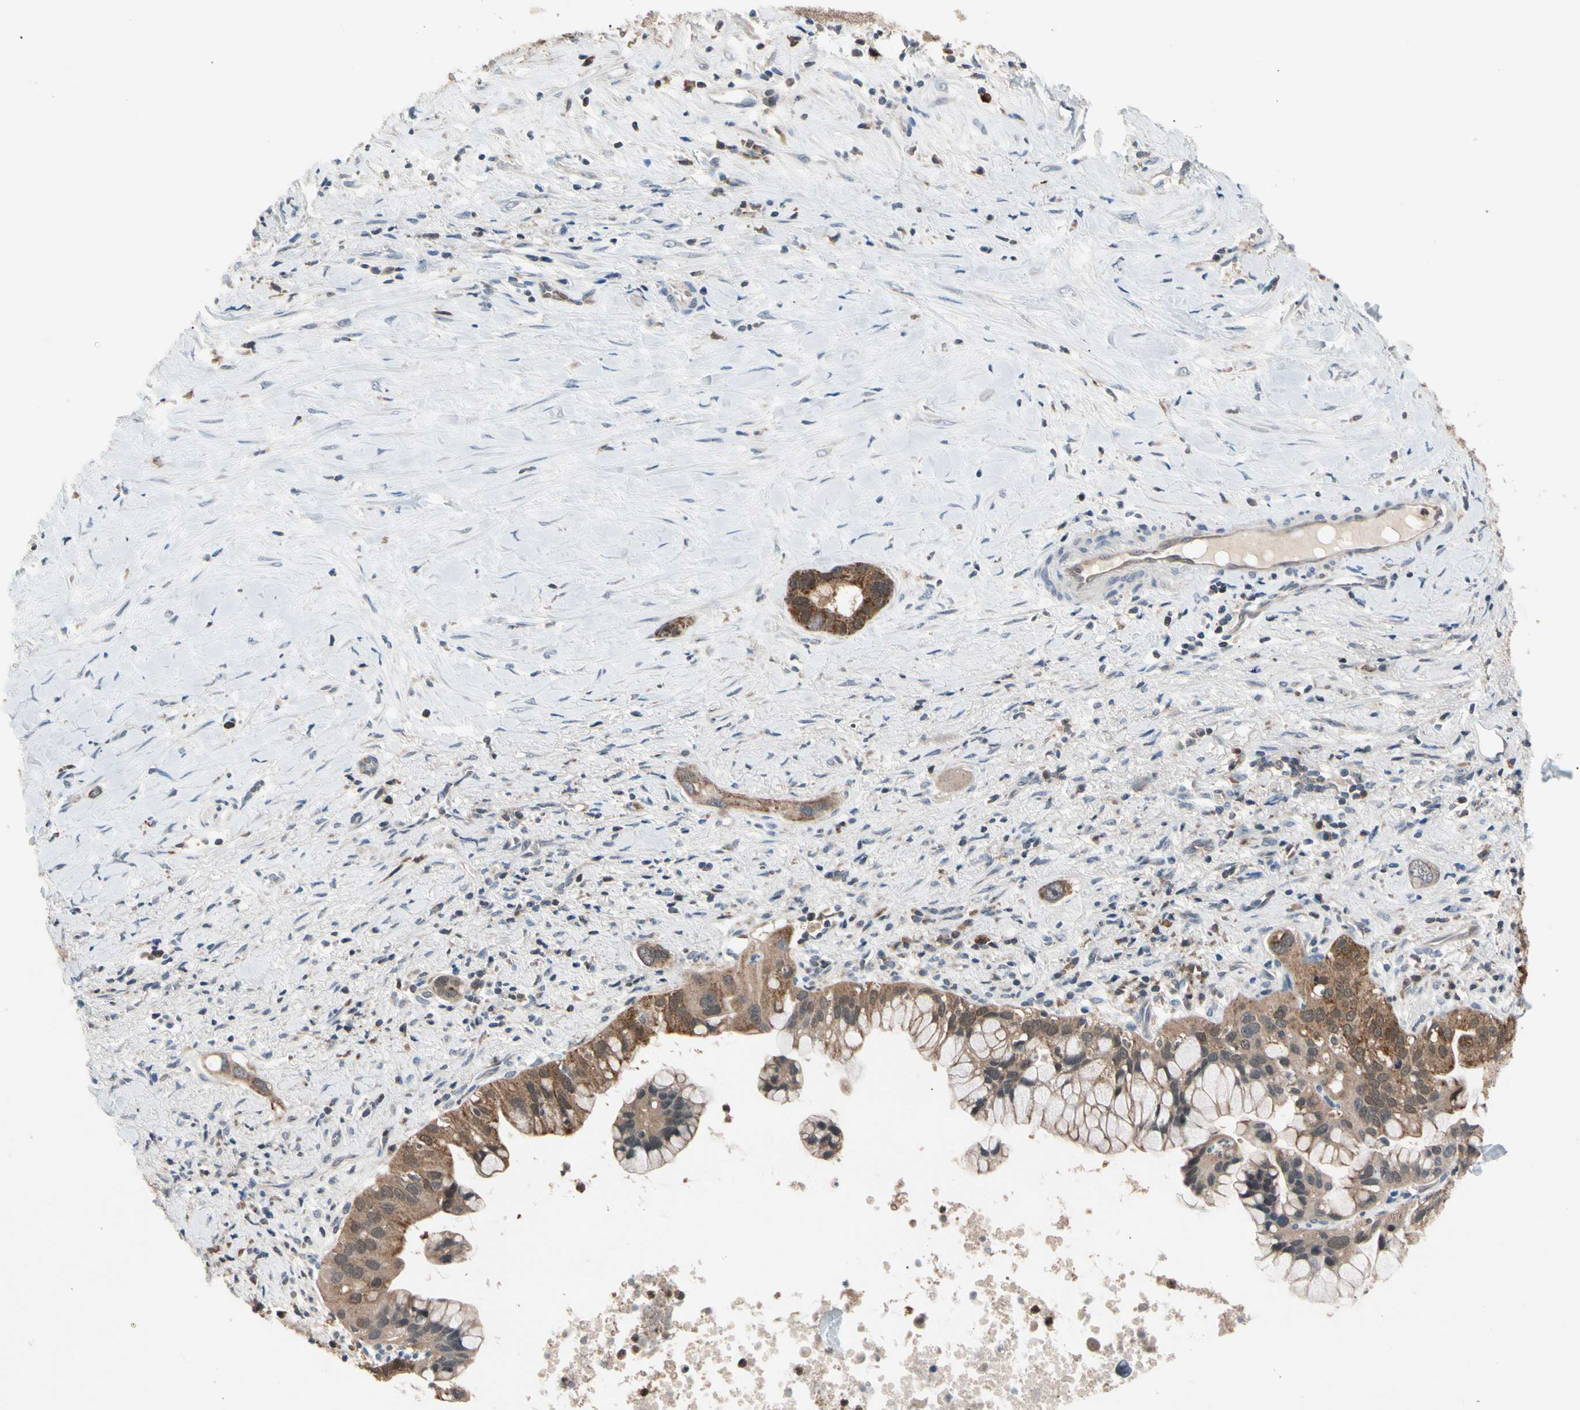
{"staining": {"intensity": "moderate", "quantity": ">75%", "location": "cytoplasmic/membranous"}, "tissue": "liver cancer", "cell_type": "Tumor cells", "image_type": "cancer", "snomed": [{"axis": "morphology", "description": "Cholangiocarcinoma"}, {"axis": "topography", "description": "Liver"}], "caption": "A brown stain labels moderate cytoplasmic/membranous positivity of a protein in liver cancer (cholangiocarcinoma) tumor cells.", "gene": "MTHFS", "patient": {"sex": "female", "age": 65}}